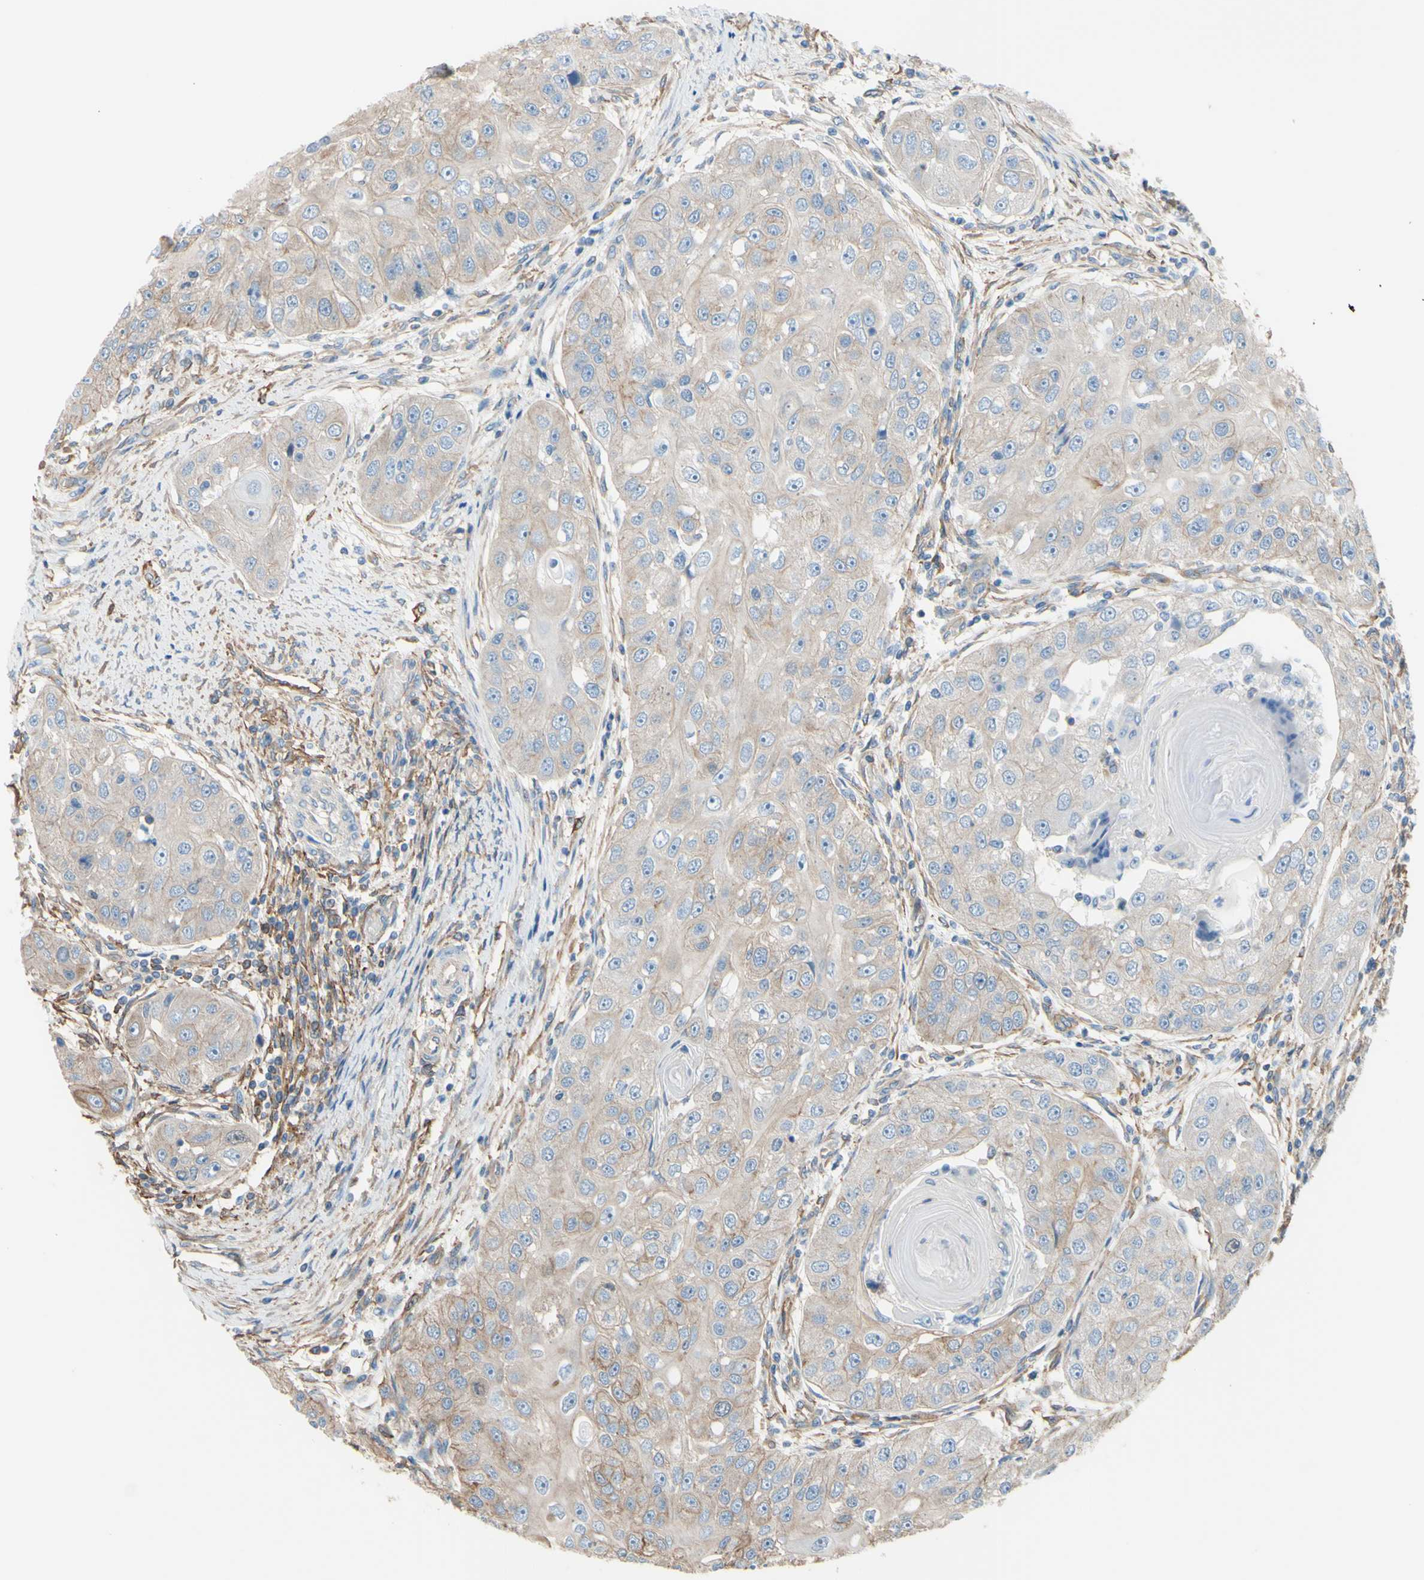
{"staining": {"intensity": "weak", "quantity": ">75%", "location": "cytoplasmic/membranous"}, "tissue": "head and neck cancer", "cell_type": "Tumor cells", "image_type": "cancer", "snomed": [{"axis": "morphology", "description": "Normal tissue, NOS"}, {"axis": "morphology", "description": "Squamous cell carcinoma, NOS"}, {"axis": "topography", "description": "Skeletal muscle"}, {"axis": "topography", "description": "Head-Neck"}], "caption": "This histopathology image reveals immunohistochemistry staining of head and neck cancer (squamous cell carcinoma), with low weak cytoplasmic/membranous positivity in about >75% of tumor cells.", "gene": "ADD1", "patient": {"sex": "male", "age": 51}}